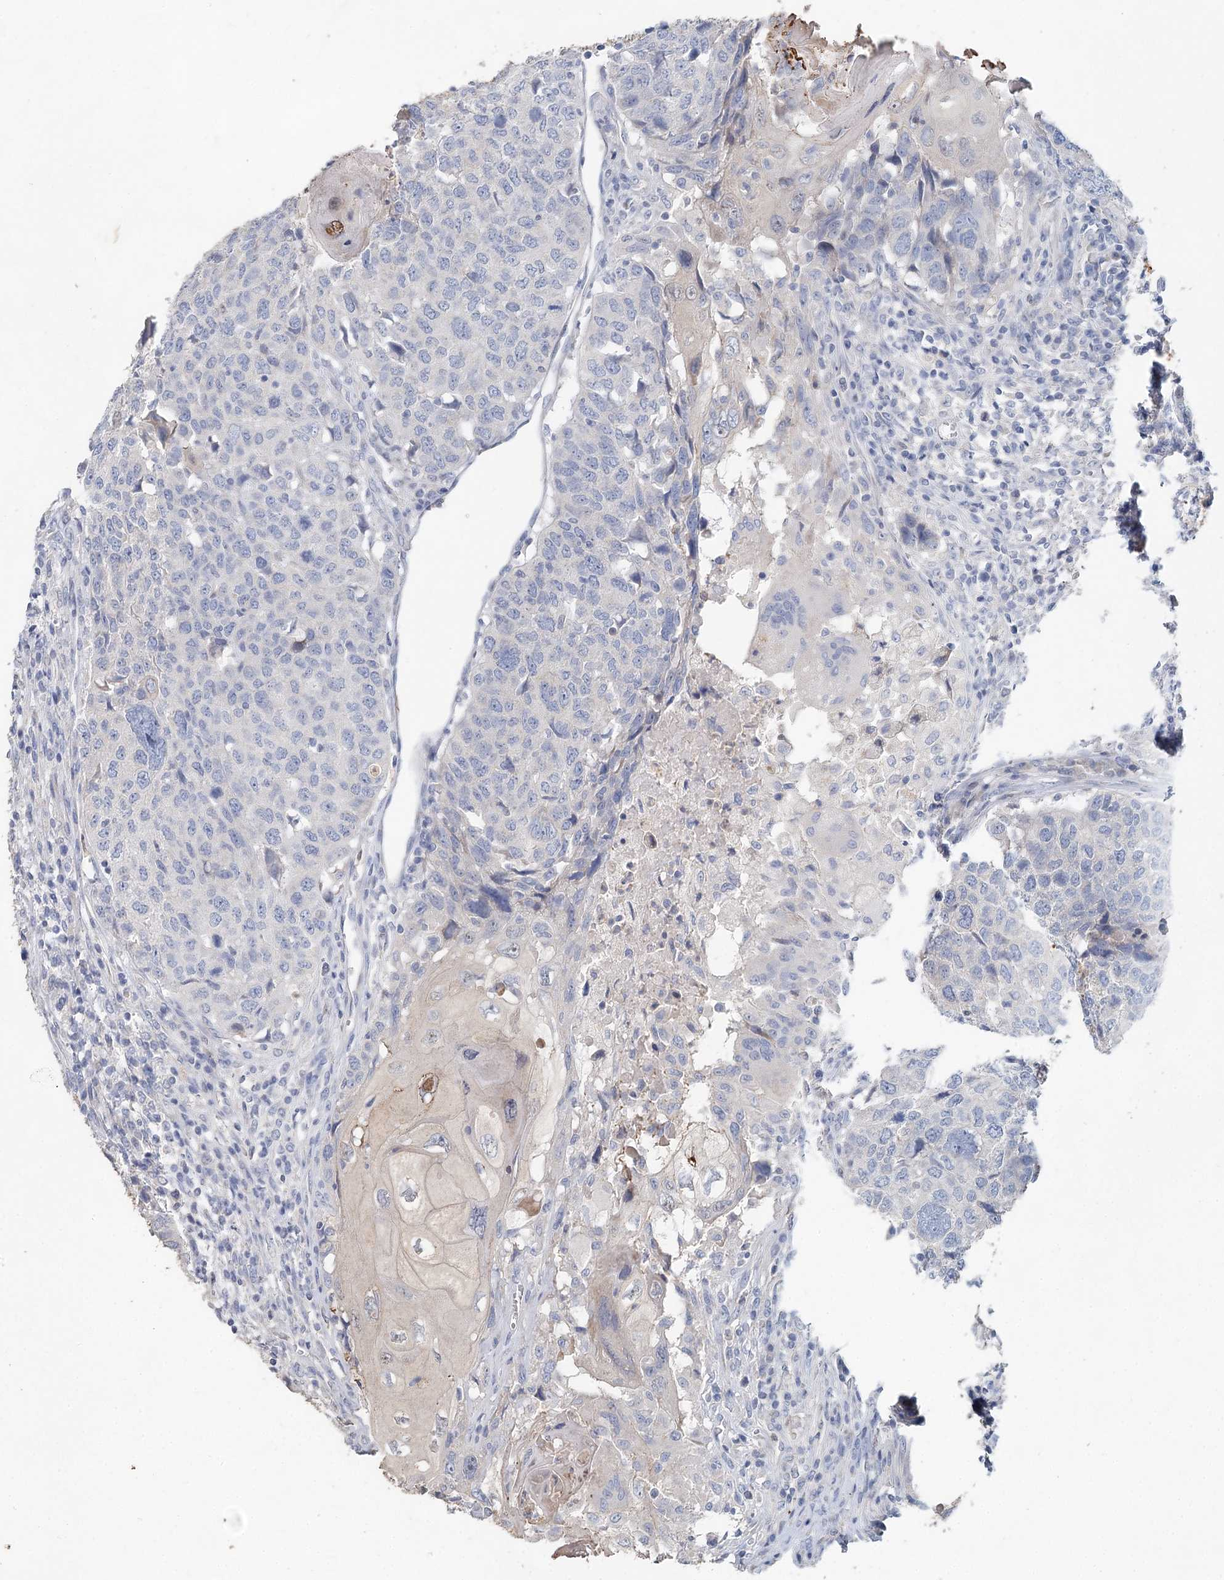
{"staining": {"intensity": "negative", "quantity": "none", "location": "none"}, "tissue": "head and neck cancer", "cell_type": "Tumor cells", "image_type": "cancer", "snomed": [{"axis": "morphology", "description": "Squamous cell carcinoma, NOS"}, {"axis": "topography", "description": "Head-Neck"}], "caption": "Immunohistochemical staining of squamous cell carcinoma (head and neck) displays no significant expression in tumor cells.", "gene": "MYL6B", "patient": {"sex": "male", "age": 66}}